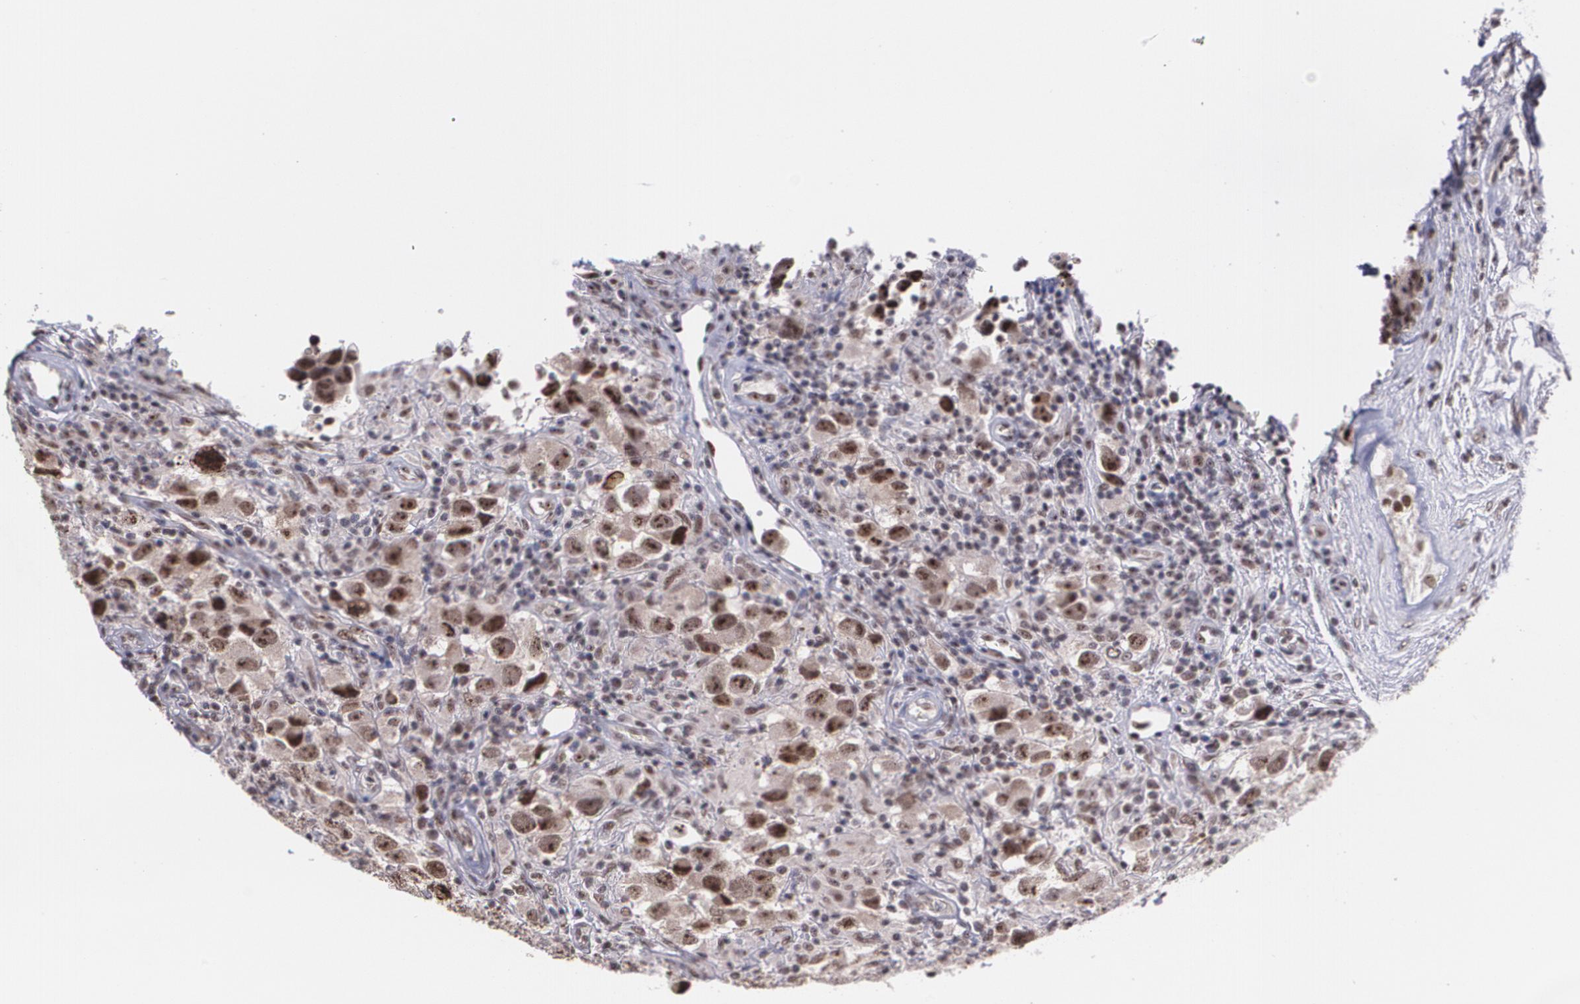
{"staining": {"intensity": "strong", "quantity": ">75%", "location": "cytoplasmic/membranous,nuclear"}, "tissue": "testis cancer", "cell_type": "Tumor cells", "image_type": "cancer", "snomed": [{"axis": "morphology", "description": "Carcinoma, Embryonal, NOS"}, {"axis": "topography", "description": "Testis"}], "caption": "Immunohistochemical staining of human embryonal carcinoma (testis) displays high levels of strong cytoplasmic/membranous and nuclear protein expression in about >75% of tumor cells.", "gene": "C6orf15", "patient": {"sex": "male", "age": 21}}